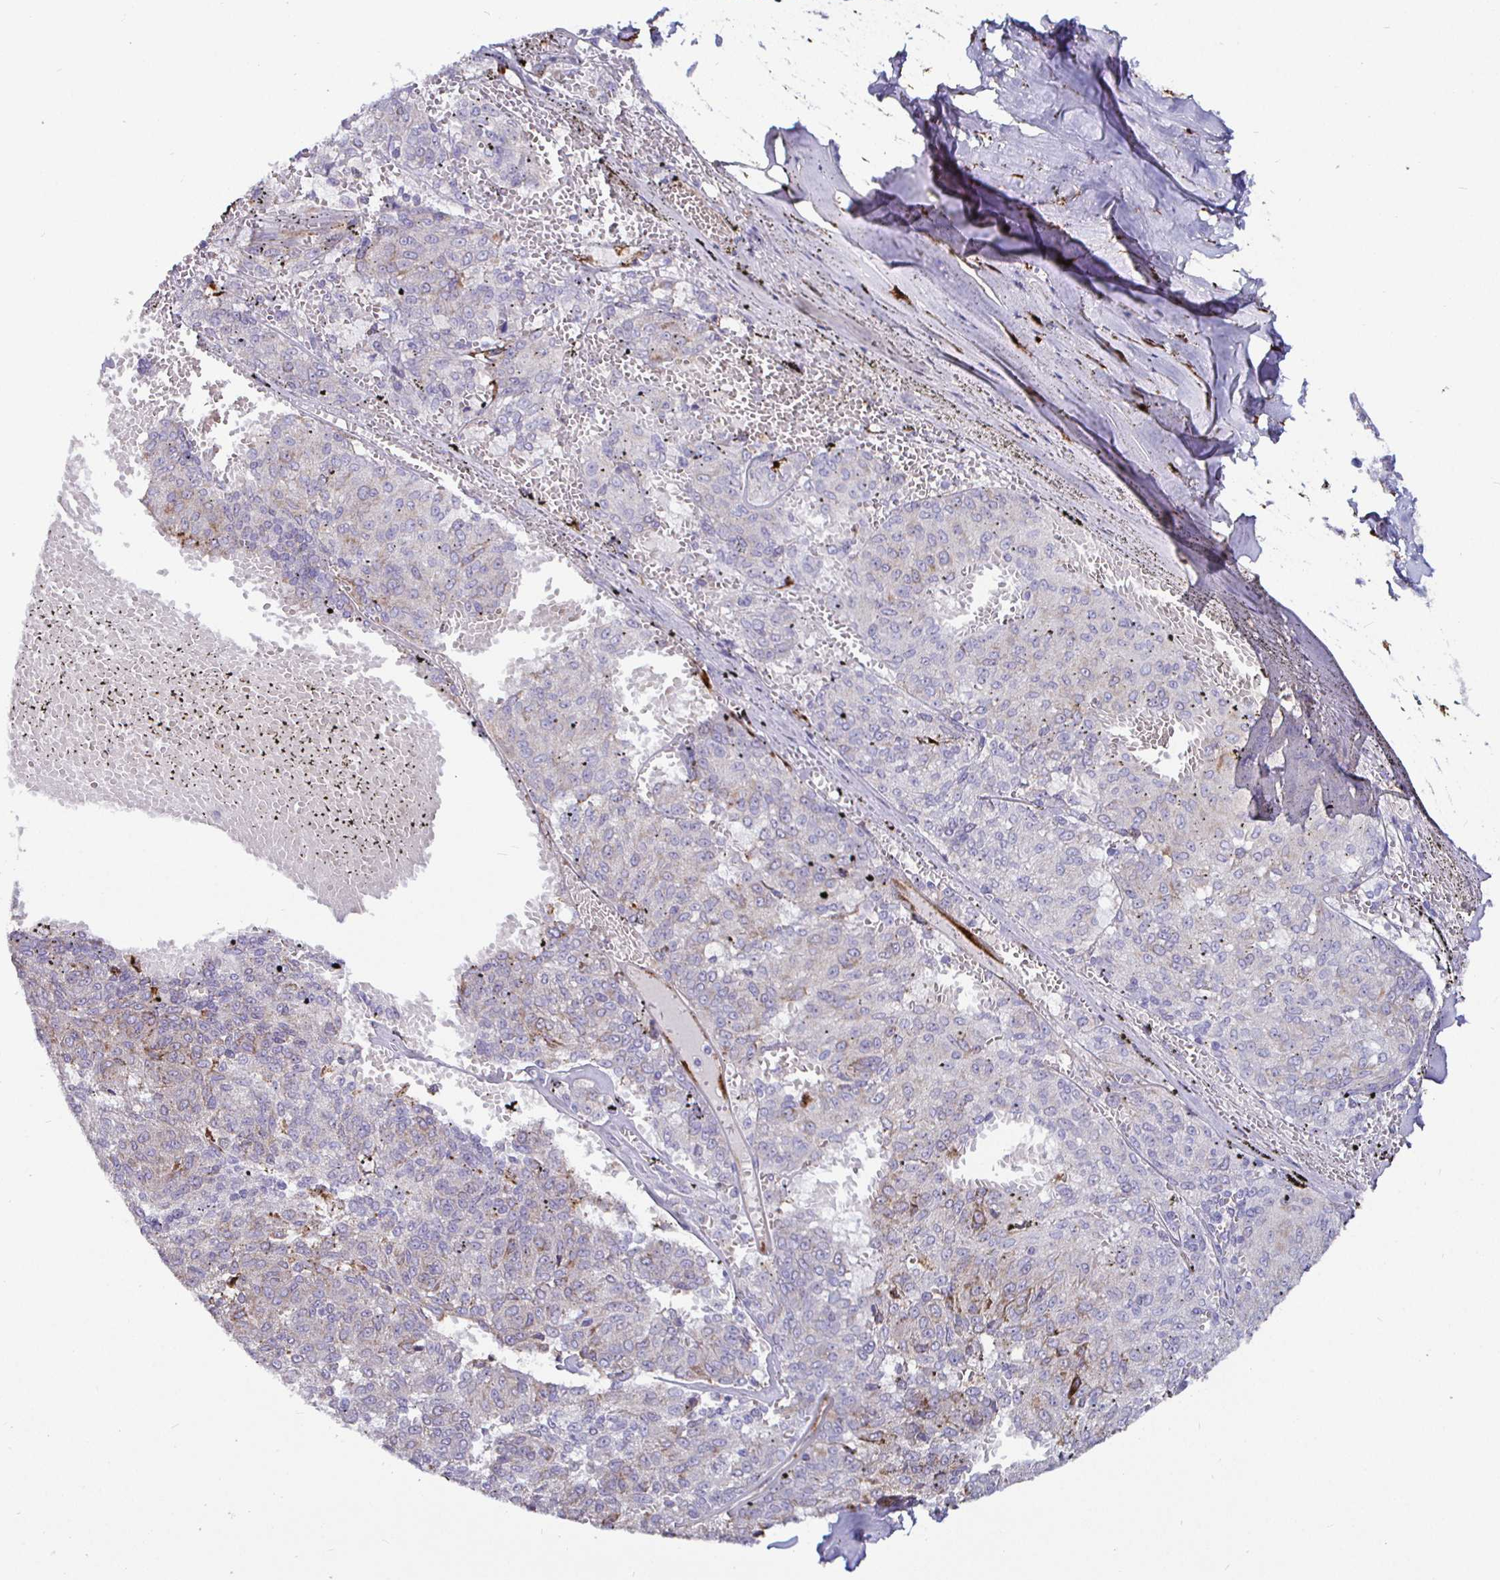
{"staining": {"intensity": "moderate", "quantity": "<25%", "location": "cytoplasmic/membranous"}, "tissue": "melanoma", "cell_type": "Tumor cells", "image_type": "cancer", "snomed": [{"axis": "morphology", "description": "Malignant melanoma, NOS"}, {"axis": "topography", "description": "Skin"}], "caption": "Melanoma stained with DAB IHC displays low levels of moderate cytoplasmic/membranous positivity in approximately <25% of tumor cells.", "gene": "P4HA2", "patient": {"sex": "female", "age": 72}}